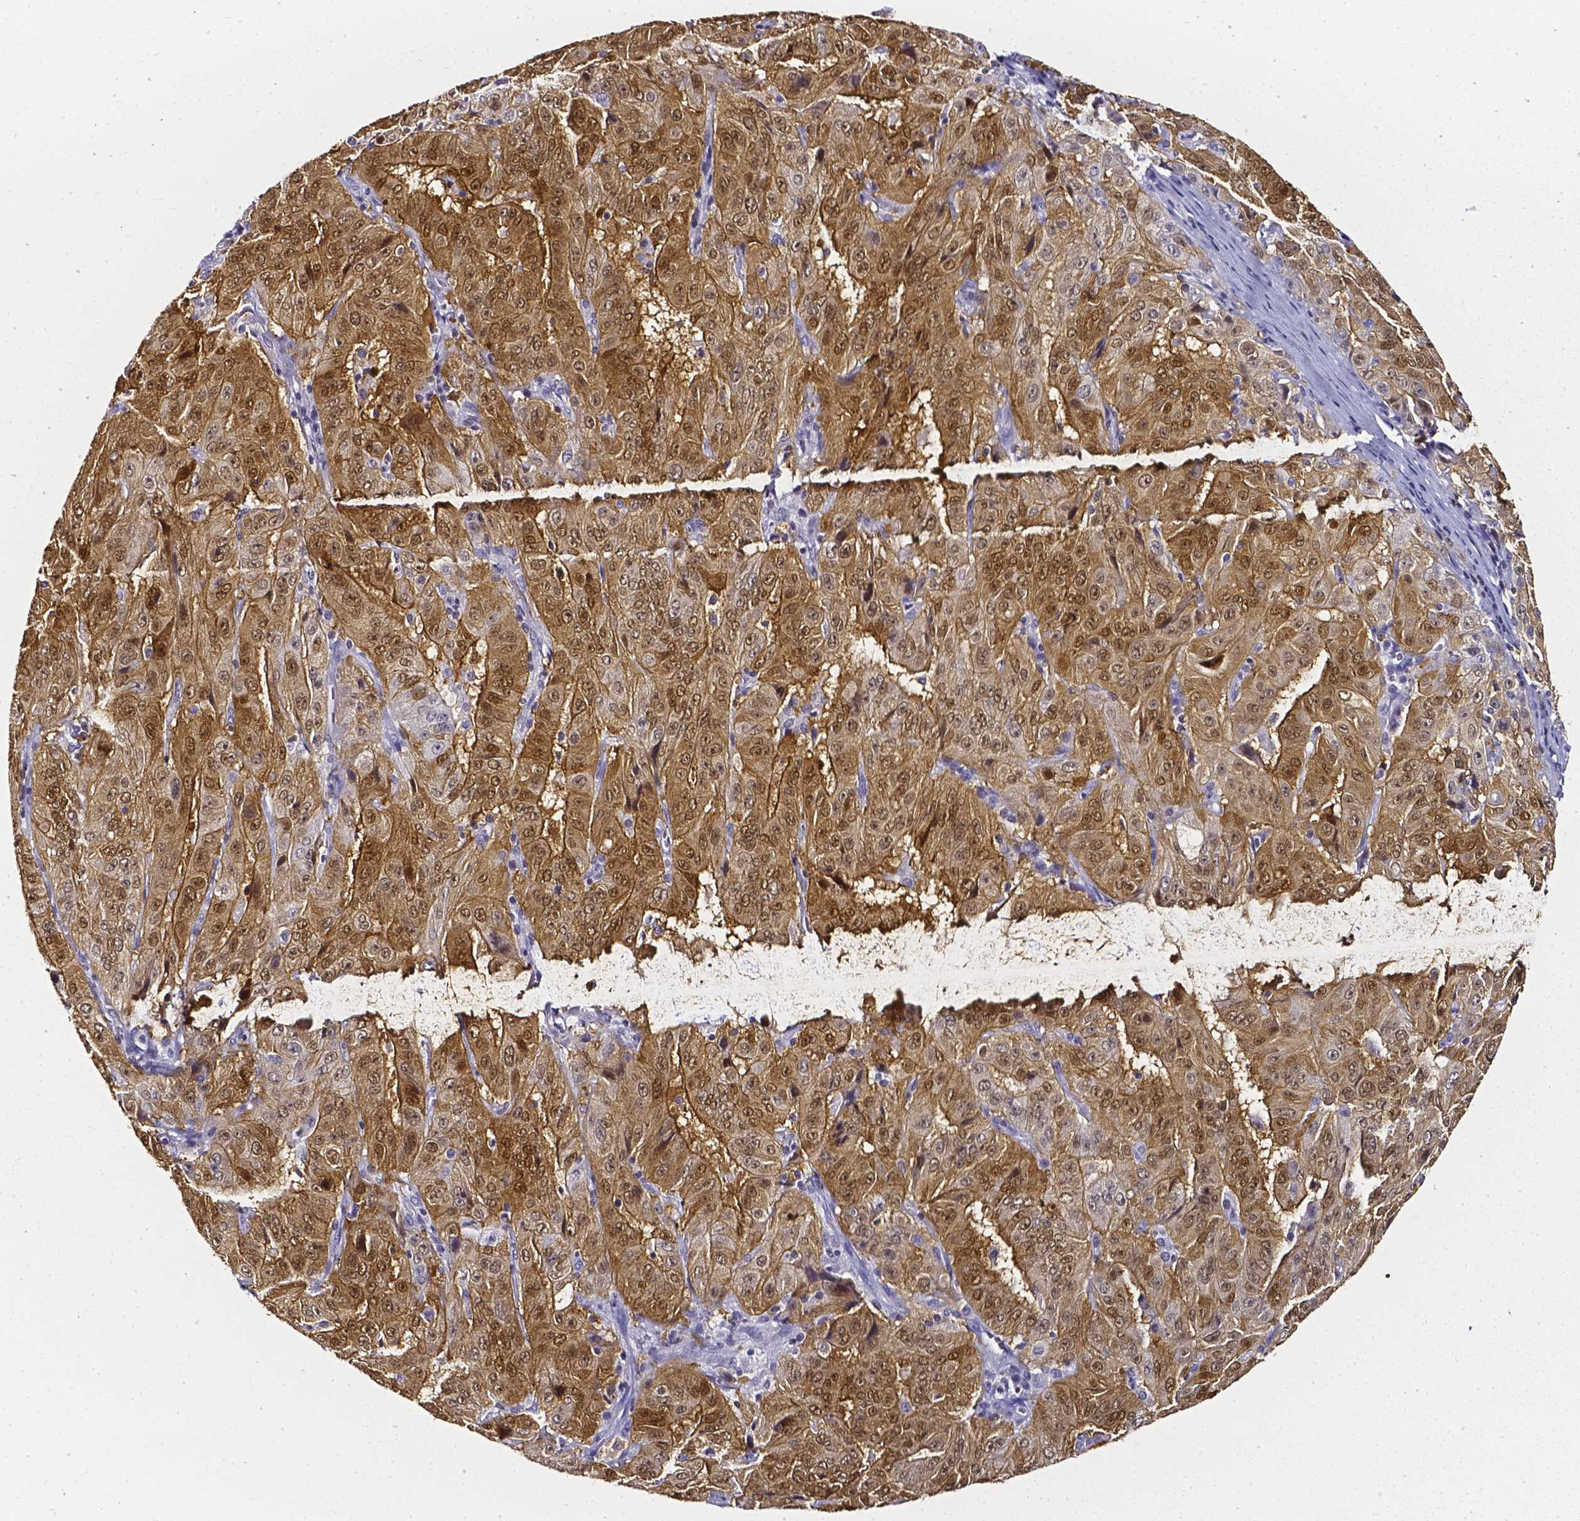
{"staining": {"intensity": "moderate", "quantity": ">75%", "location": "cytoplasmic/membranous,nuclear"}, "tissue": "pancreatic cancer", "cell_type": "Tumor cells", "image_type": "cancer", "snomed": [{"axis": "morphology", "description": "Adenocarcinoma, NOS"}, {"axis": "topography", "description": "Pancreas"}], "caption": "This is an image of IHC staining of pancreatic cancer, which shows moderate positivity in the cytoplasmic/membranous and nuclear of tumor cells.", "gene": "AKR1B10", "patient": {"sex": "male", "age": 63}}